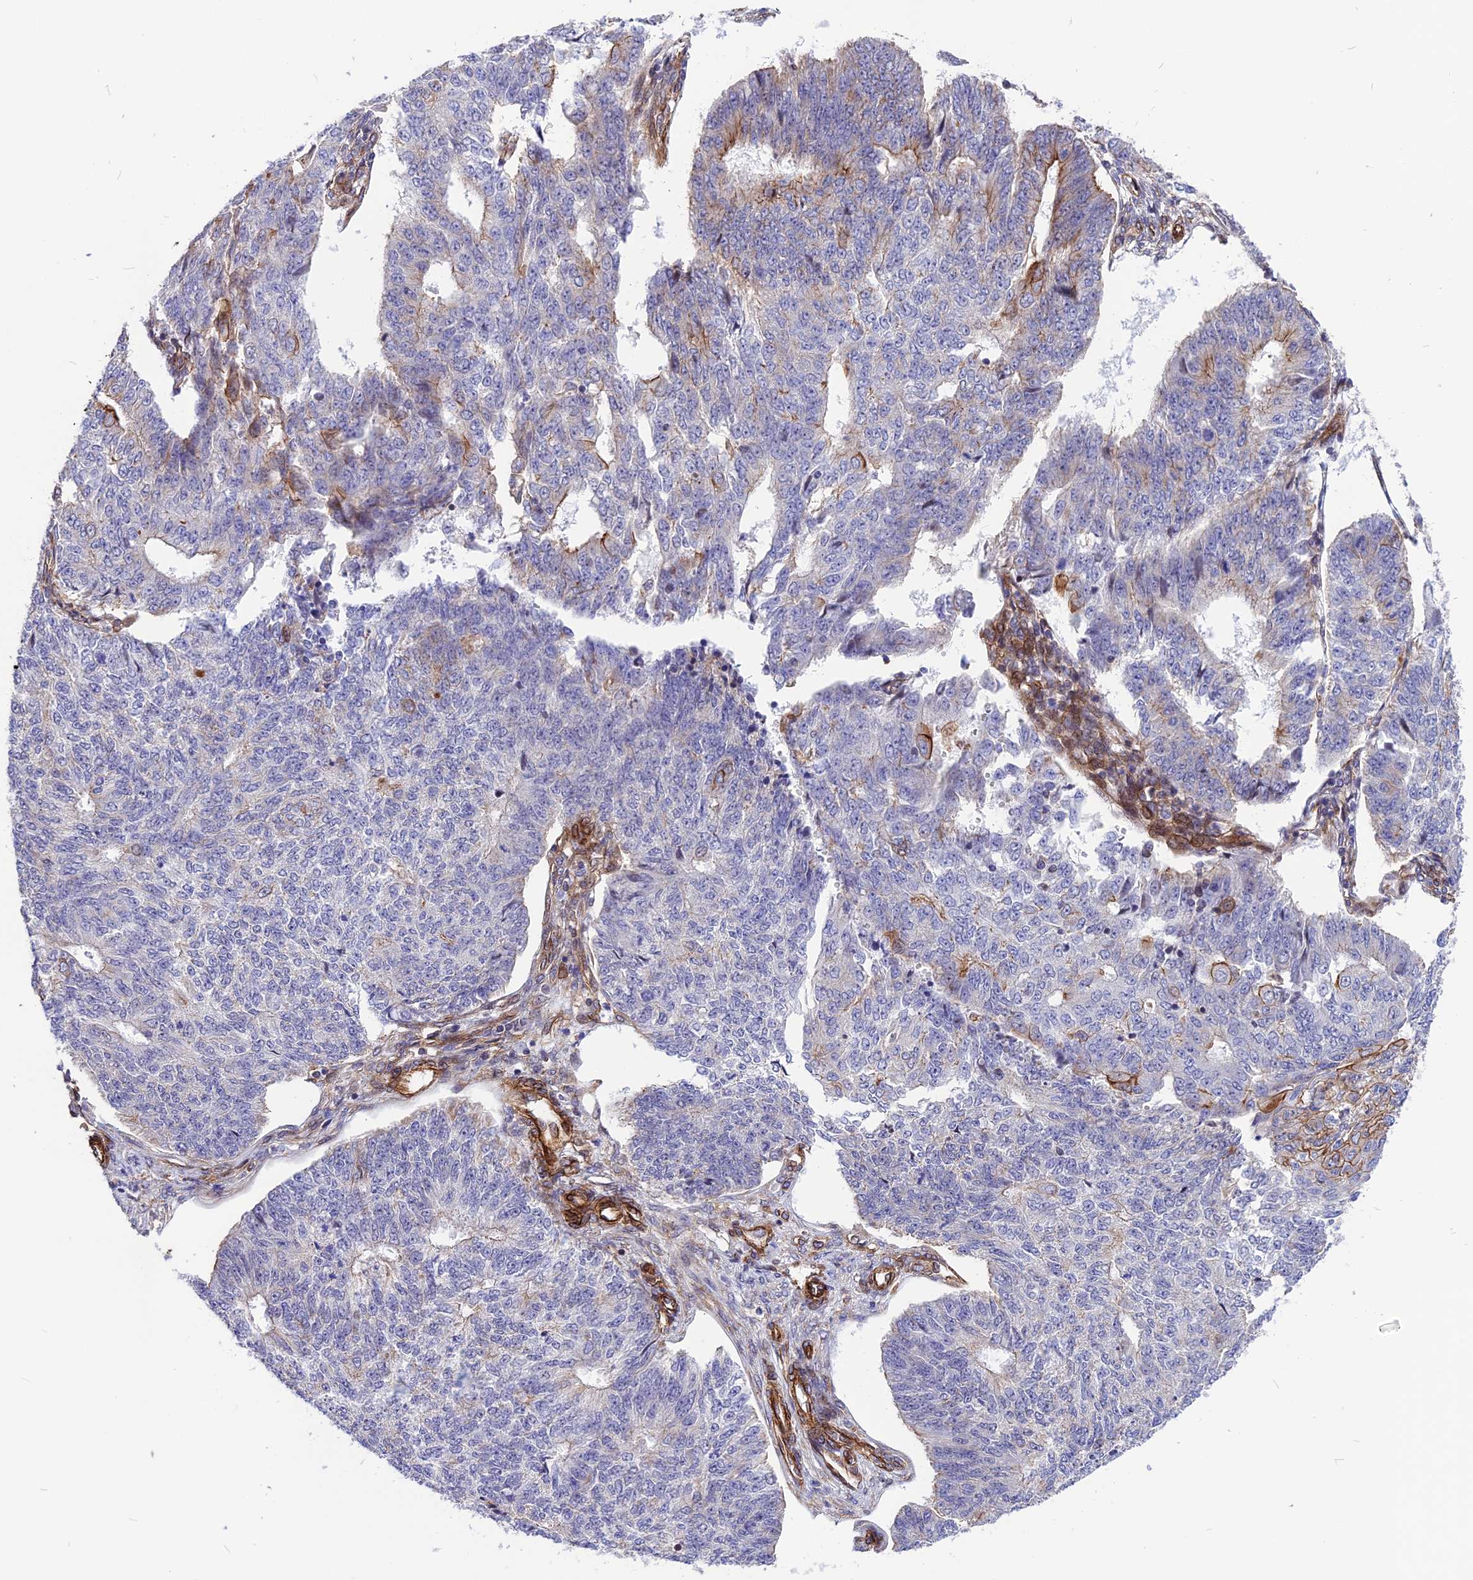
{"staining": {"intensity": "weak", "quantity": "<25%", "location": "cytoplasmic/membranous"}, "tissue": "endometrial cancer", "cell_type": "Tumor cells", "image_type": "cancer", "snomed": [{"axis": "morphology", "description": "Adenocarcinoma, NOS"}, {"axis": "topography", "description": "Endometrium"}], "caption": "There is no significant positivity in tumor cells of endometrial cancer. (Immunohistochemistry, brightfield microscopy, high magnification).", "gene": "R3HDM4", "patient": {"sex": "female", "age": 32}}